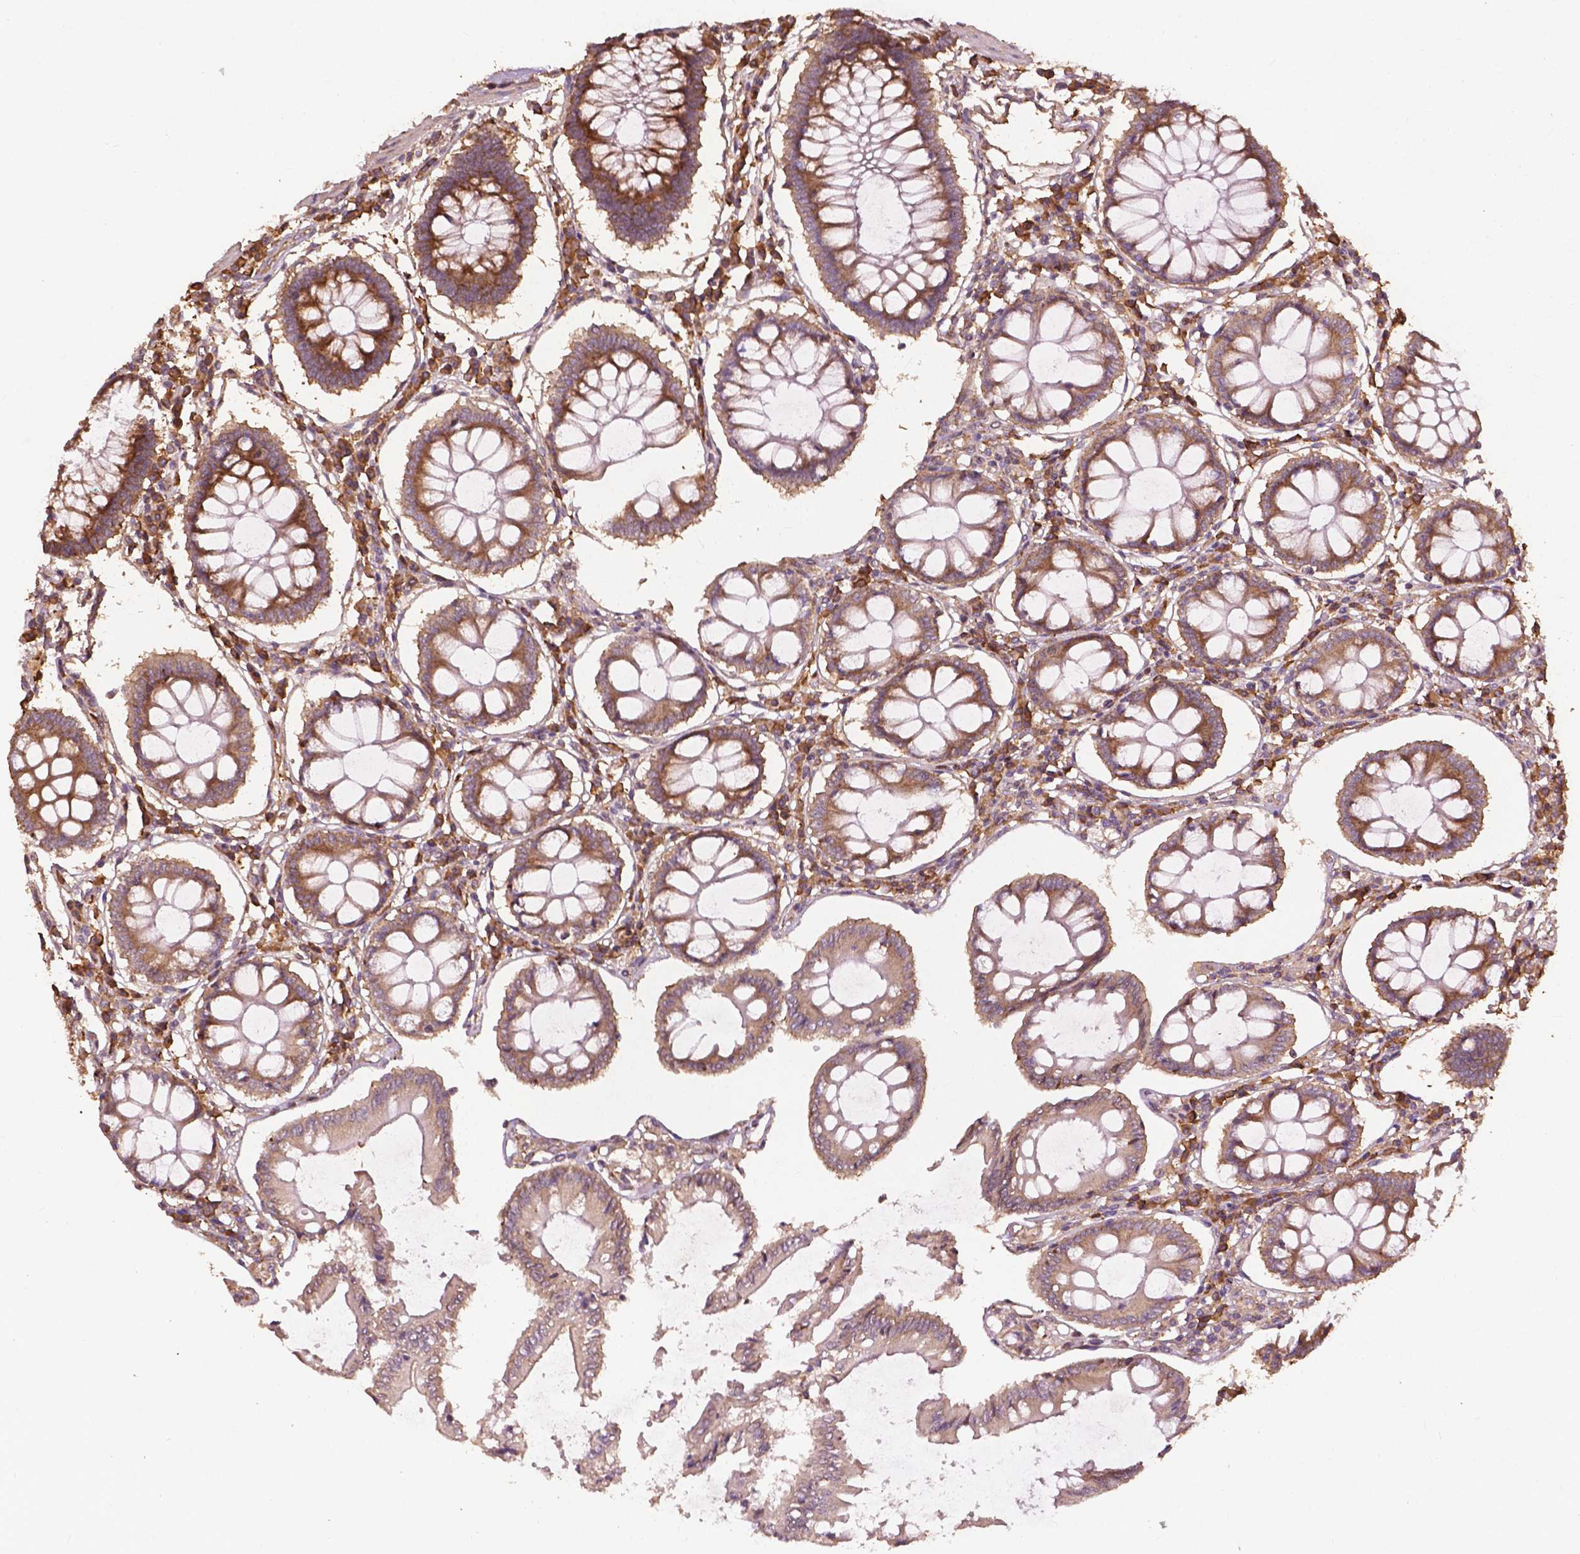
{"staining": {"intensity": "moderate", "quantity": "25%-75%", "location": "cytoplasmic/membranous"}, "tissue": "colon", "cell_type": "Endothelial cells", "image_type": "normal", "snomed": [{"axis": "morphology", "description": "Normal tissue, NOS"}, {"axis": "morphology", "description": "Adenocarcinoma, NOS"}, {"axis": "topography", "description": "Colon"}], "caption": "Immunohistochemical staining of normal human colon demonstrates medium levels of moderate cytoplasmic/membranous positivity in about 25%-75% of endothelial cells.", "gene": "G3BP1", "patient": {"sex": "male", "age": 83}}